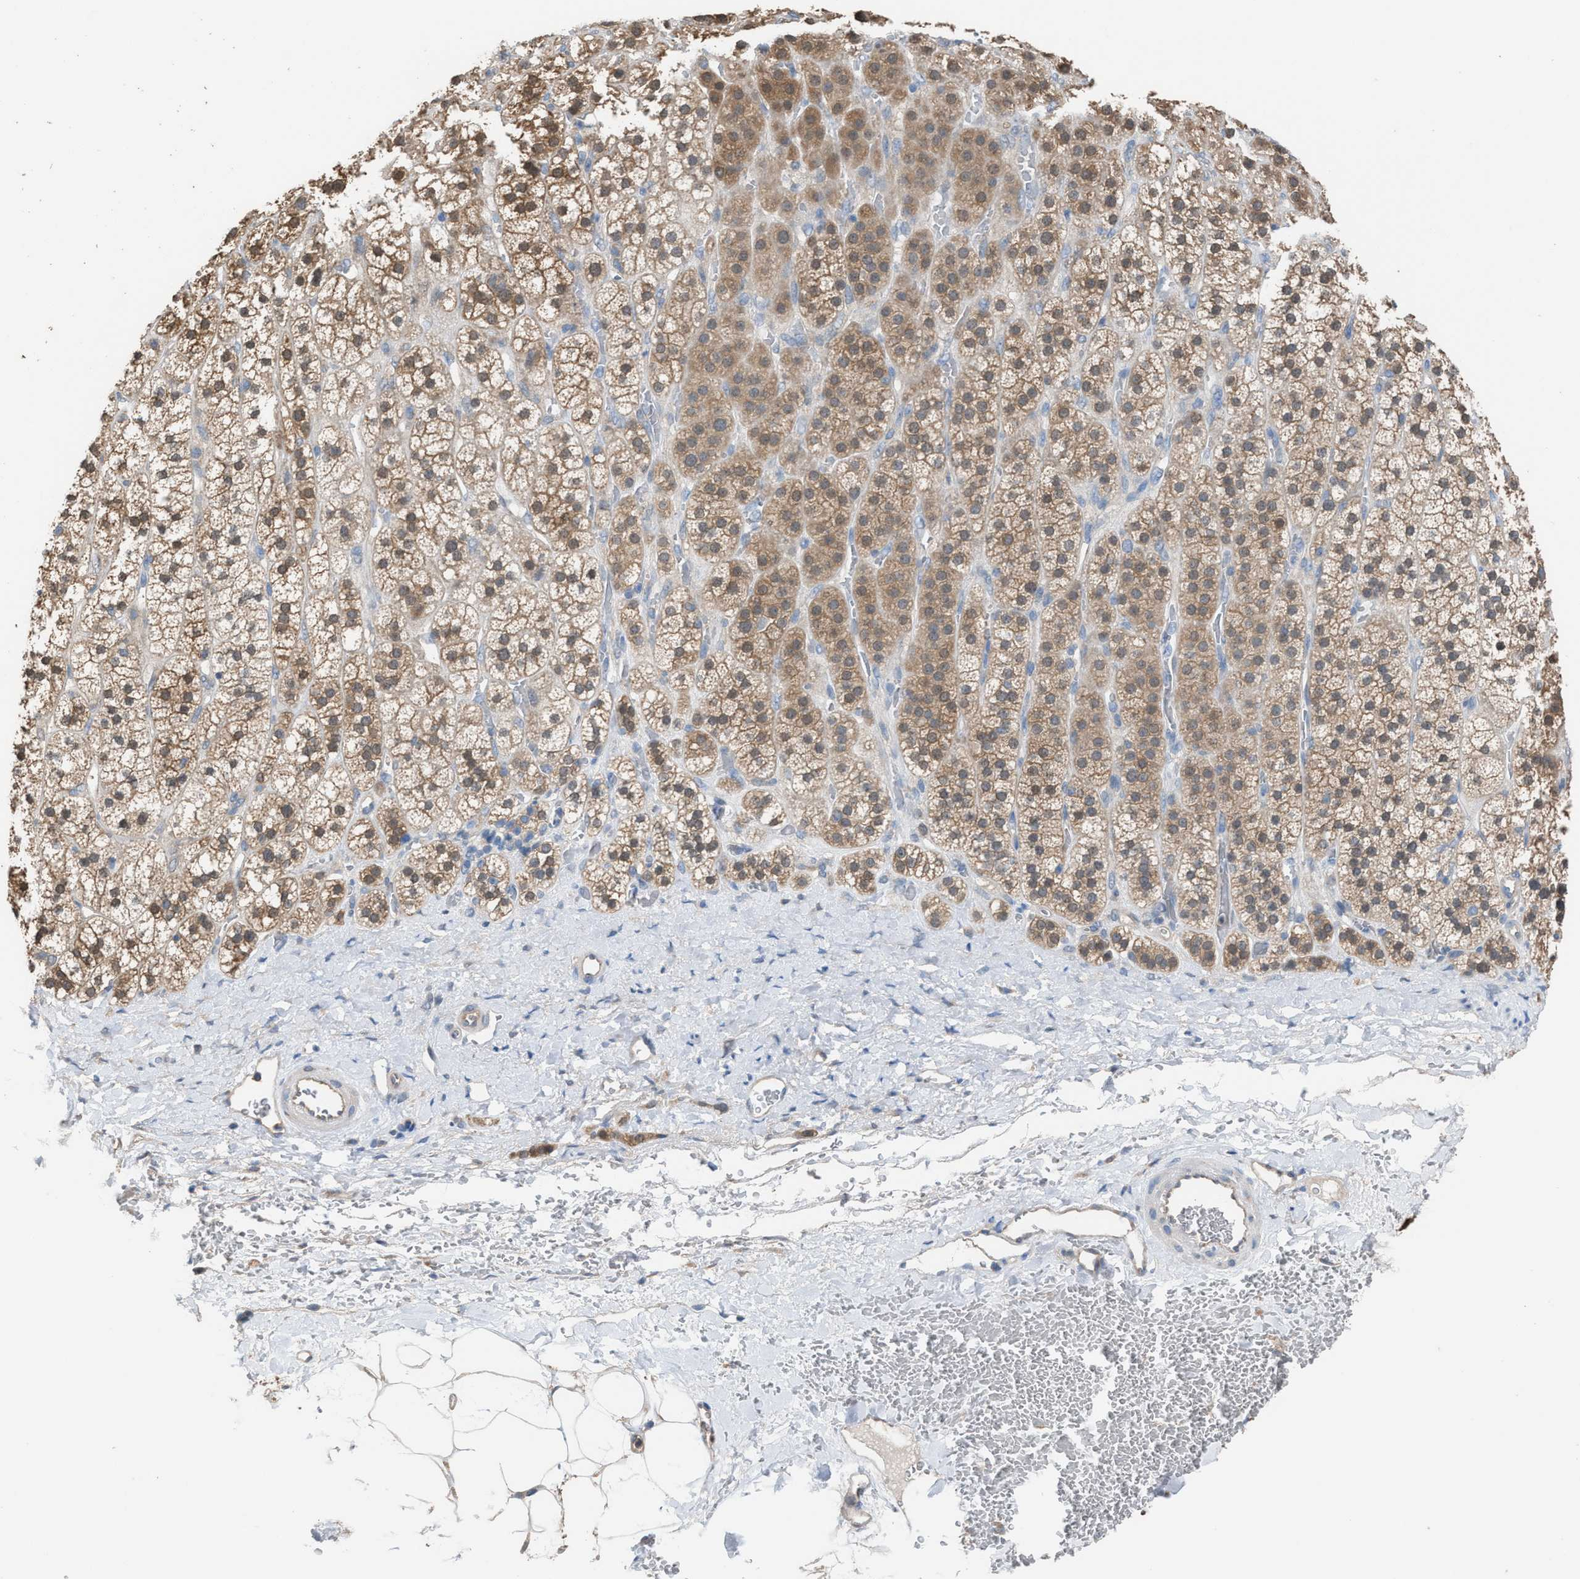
{"staining": {"intensity": "moderate", "quantity": ">75%", "location": "cytoplasmic/membranous,nuclear"}, "tissue": "adrenal gland", "cell_type": "Glandular cells", "image_type": "normal", "snomed": [{"axis": "morphology", "description": "Normal tissue, NOS"}, {"axis": "topography", "description": "Adrenal gland"}], "caption": "Human adrenal gland stained for a protein (brown) demonstrates moderate cytoplasmic/membranous,nuclear positive staining in about >75% of glandular cells.", "gene": "NQO2", "patient": {"sex": "male", "age": 56}}